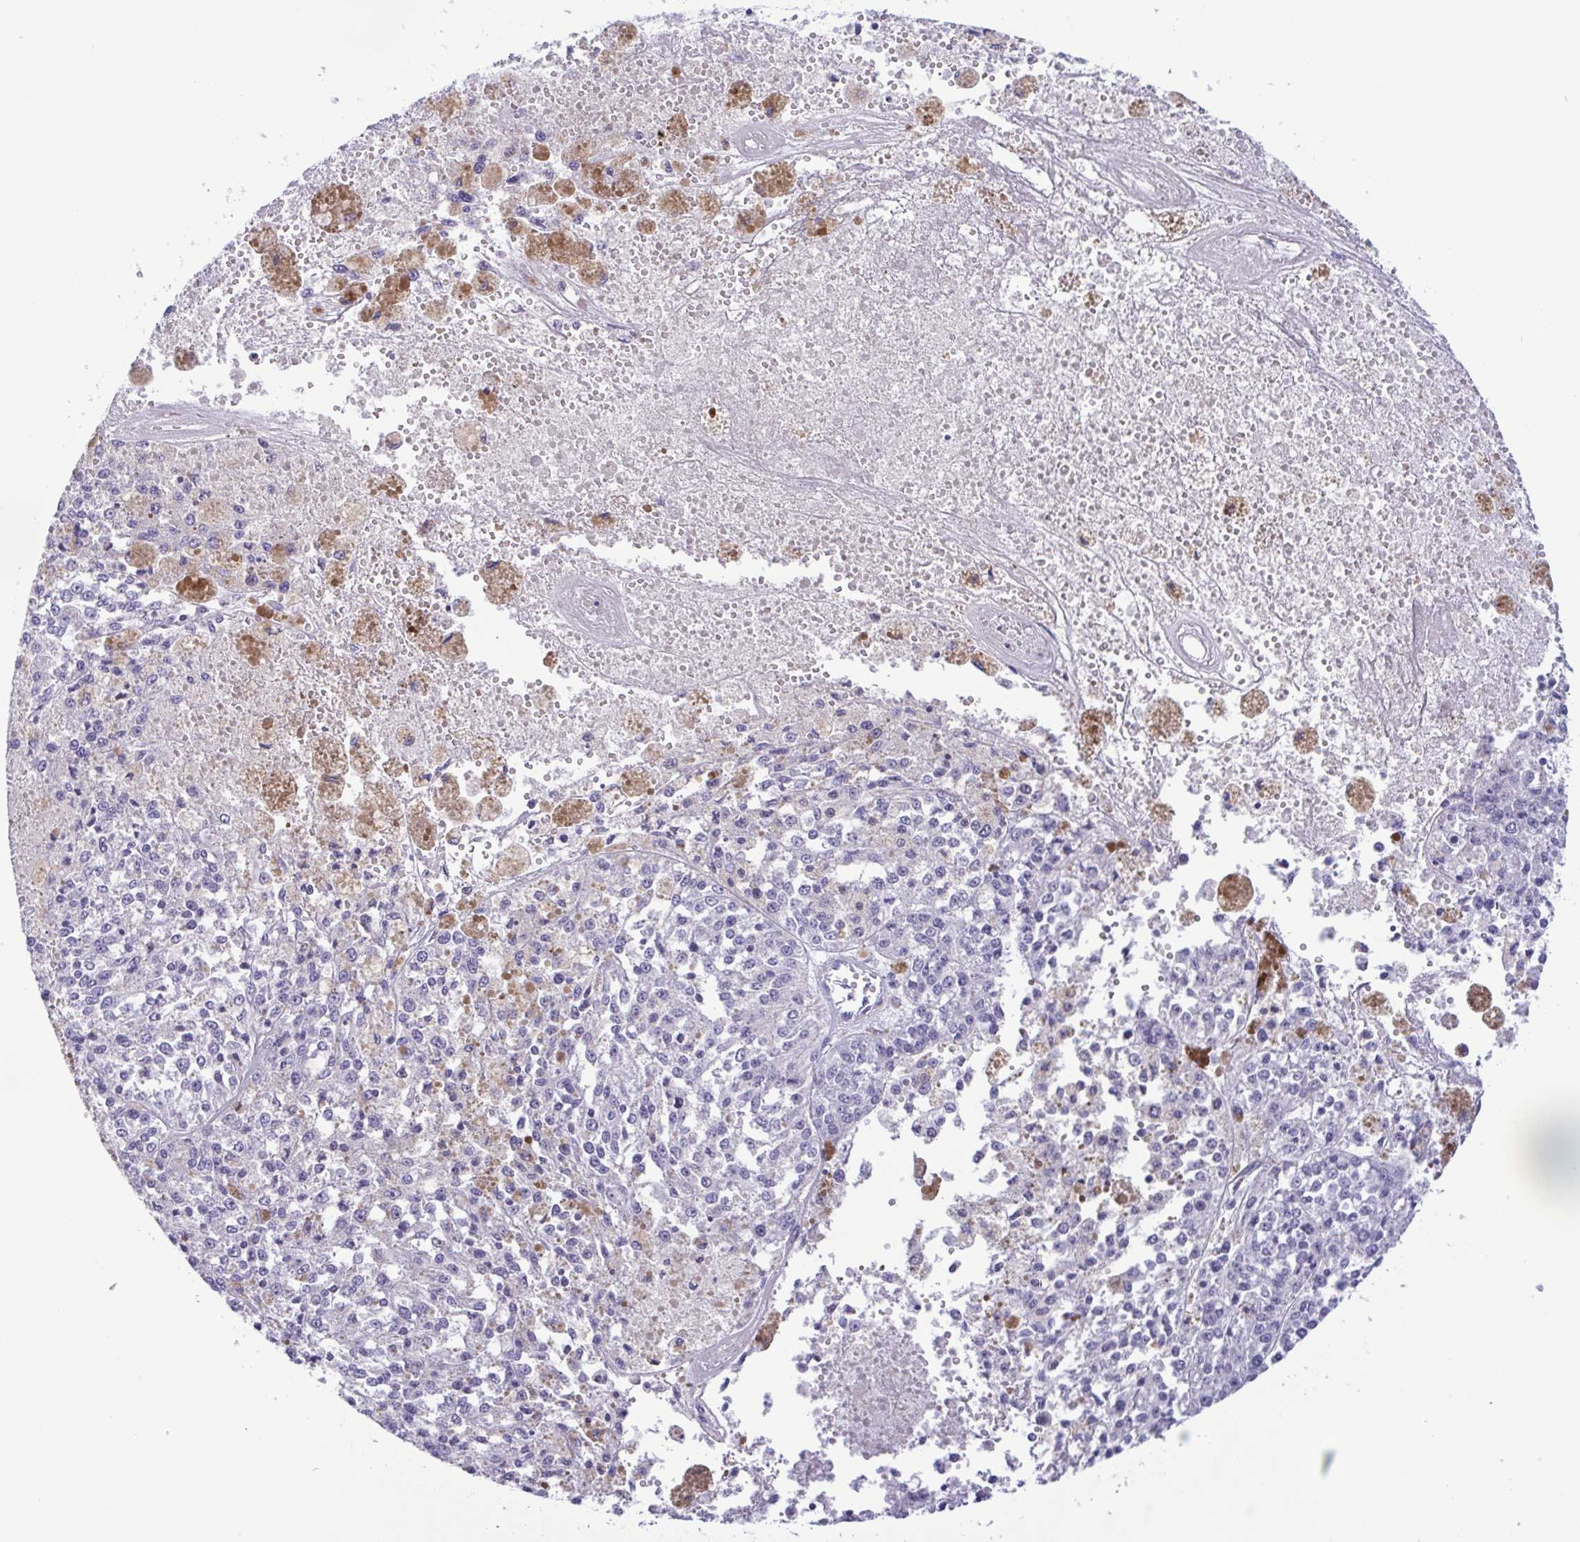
{"staining": {"intensity": "negative", "quantity": "none", "location": "none"}, "tissue": "melanoma", "cell_type": "Tumor cells", "image_type": "cancer", "snomed": [{"axis": "morphology", "description": "Malignant melanoma, Metastatic site"}, {"axis": "topography", "description": "Lymph node"}], "caption": "Immunohistochemistry histopathology image of malignant melanoma (metastatic site) stained for a protein (brown), which reveals no expression in tumor cells. (DAB (3,3'-diaminobenzidine) immunohistochemistry (IHC) visualized using brightfield microscopy, high magnification).", "gene": "MYL7", "patient": {"sex": "female", "age": 64}}